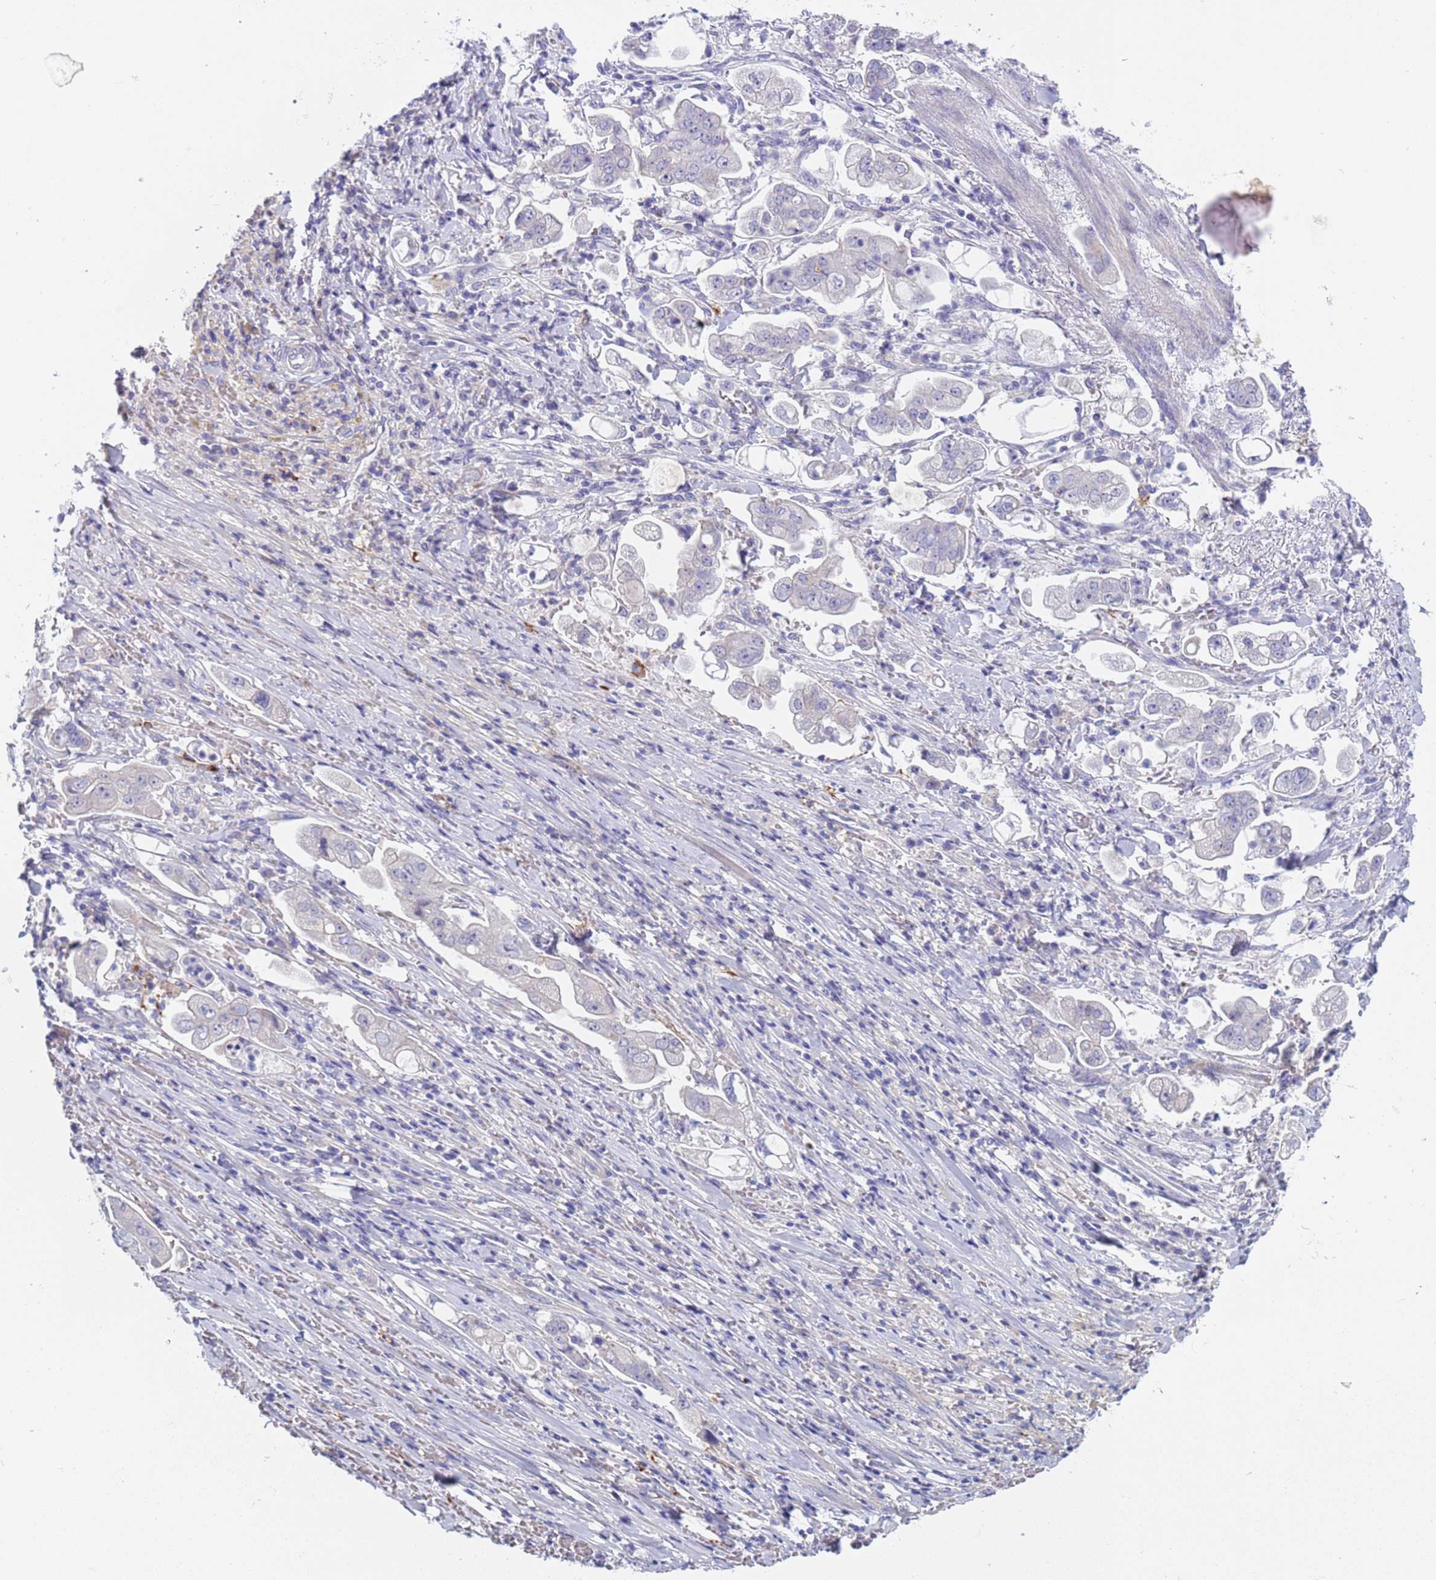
{"staining": {"intensity": "negative", "quantity": "none", "location": "none"}, "tissue": "stomach cancer", "cell_type": "Tumor cells", "image_type": "cancer", "snomed": [{"axis": "morphology", "description": "Adenocarcinoma, NOS"}, {"axis": "topography", "description": "Stomach"}], "caption": "This is an IHC image of human stomach cancer (adenocarcinoma). There is no positivity in tumor cells.", "gene": "C4orf46", "patient": {"sex": "male", "age": 62}}